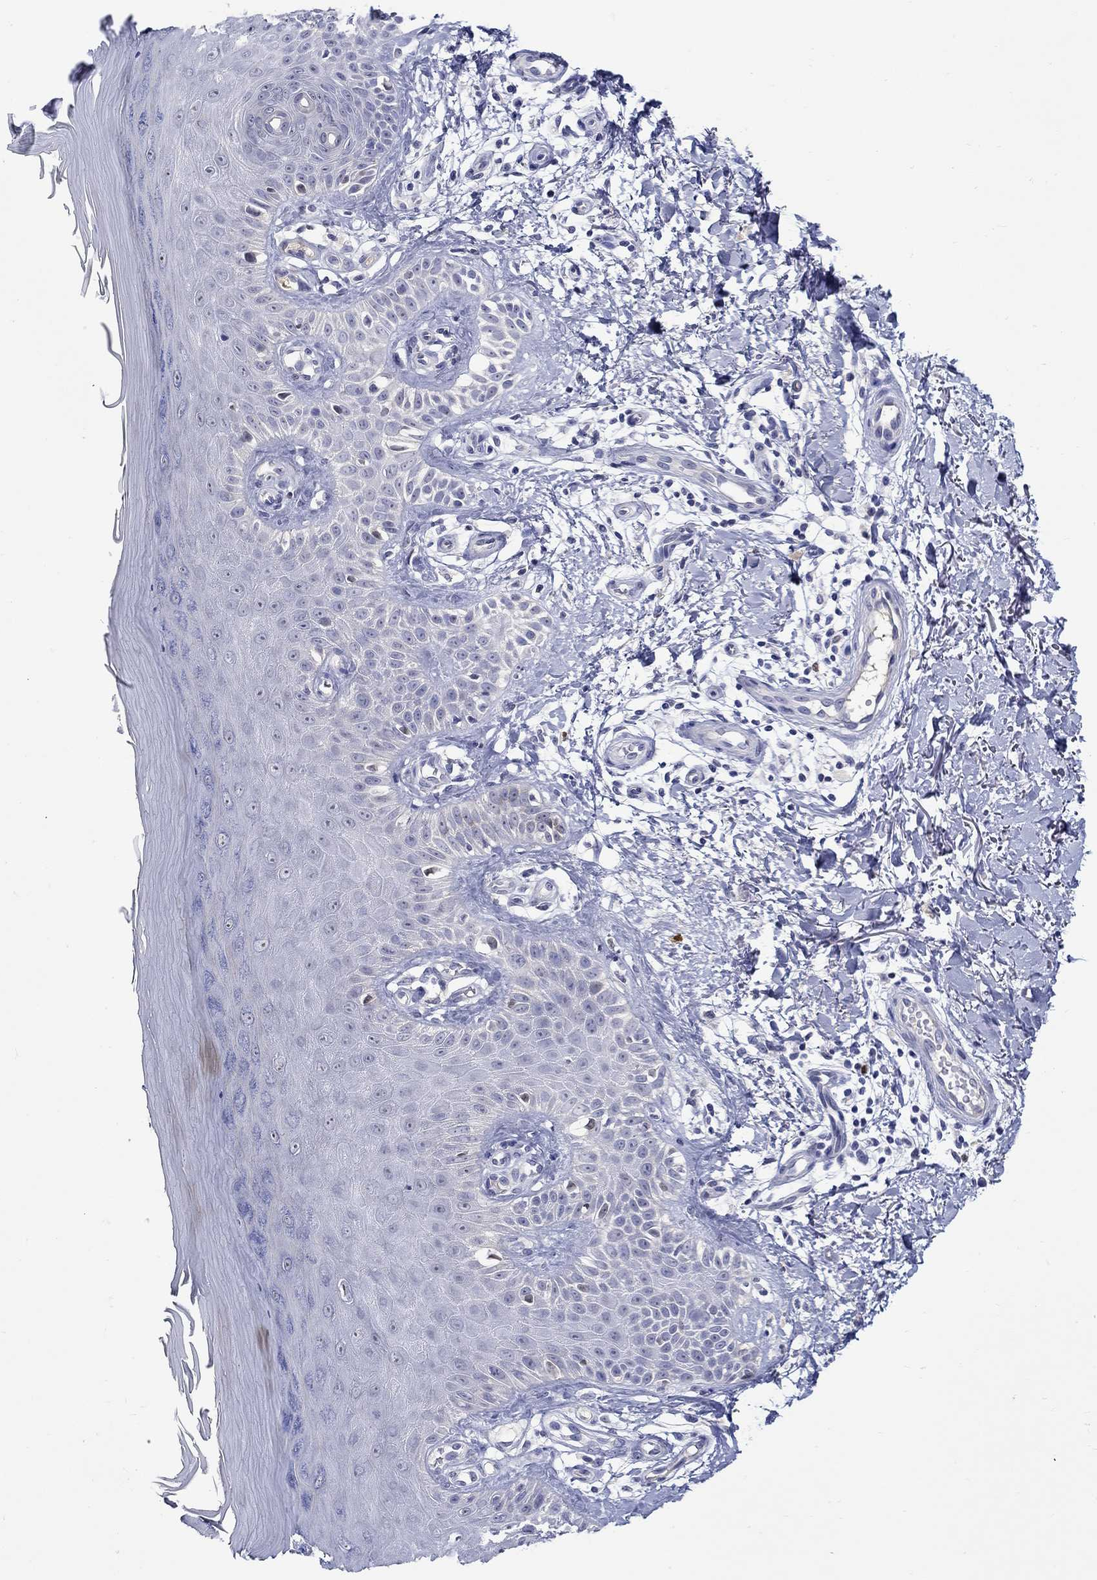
{"staining": {"intensity": "negative", "quantity": "none", "location": "none"}, "tissue": "skin", "cell_type": "Fibroblasts", "image_type": "normal", "snomed": [{"axis": "morphology", "description": "Normal tissue, NOS"}, {"axis": "morphology", "description": "Inflammation, NOS"}, {"axis": "morphology", "description": "Fibrosis, NOS"}, {"axis": "topography", "description": "Skin"}], "caption": "High power microscopy image of an immunohistochemistry image of unremarkable skin, revealing no significant positivity in fibroblasts.", "gene": "SLC30A3", "patient": {"sex": "male", "age": 71}}